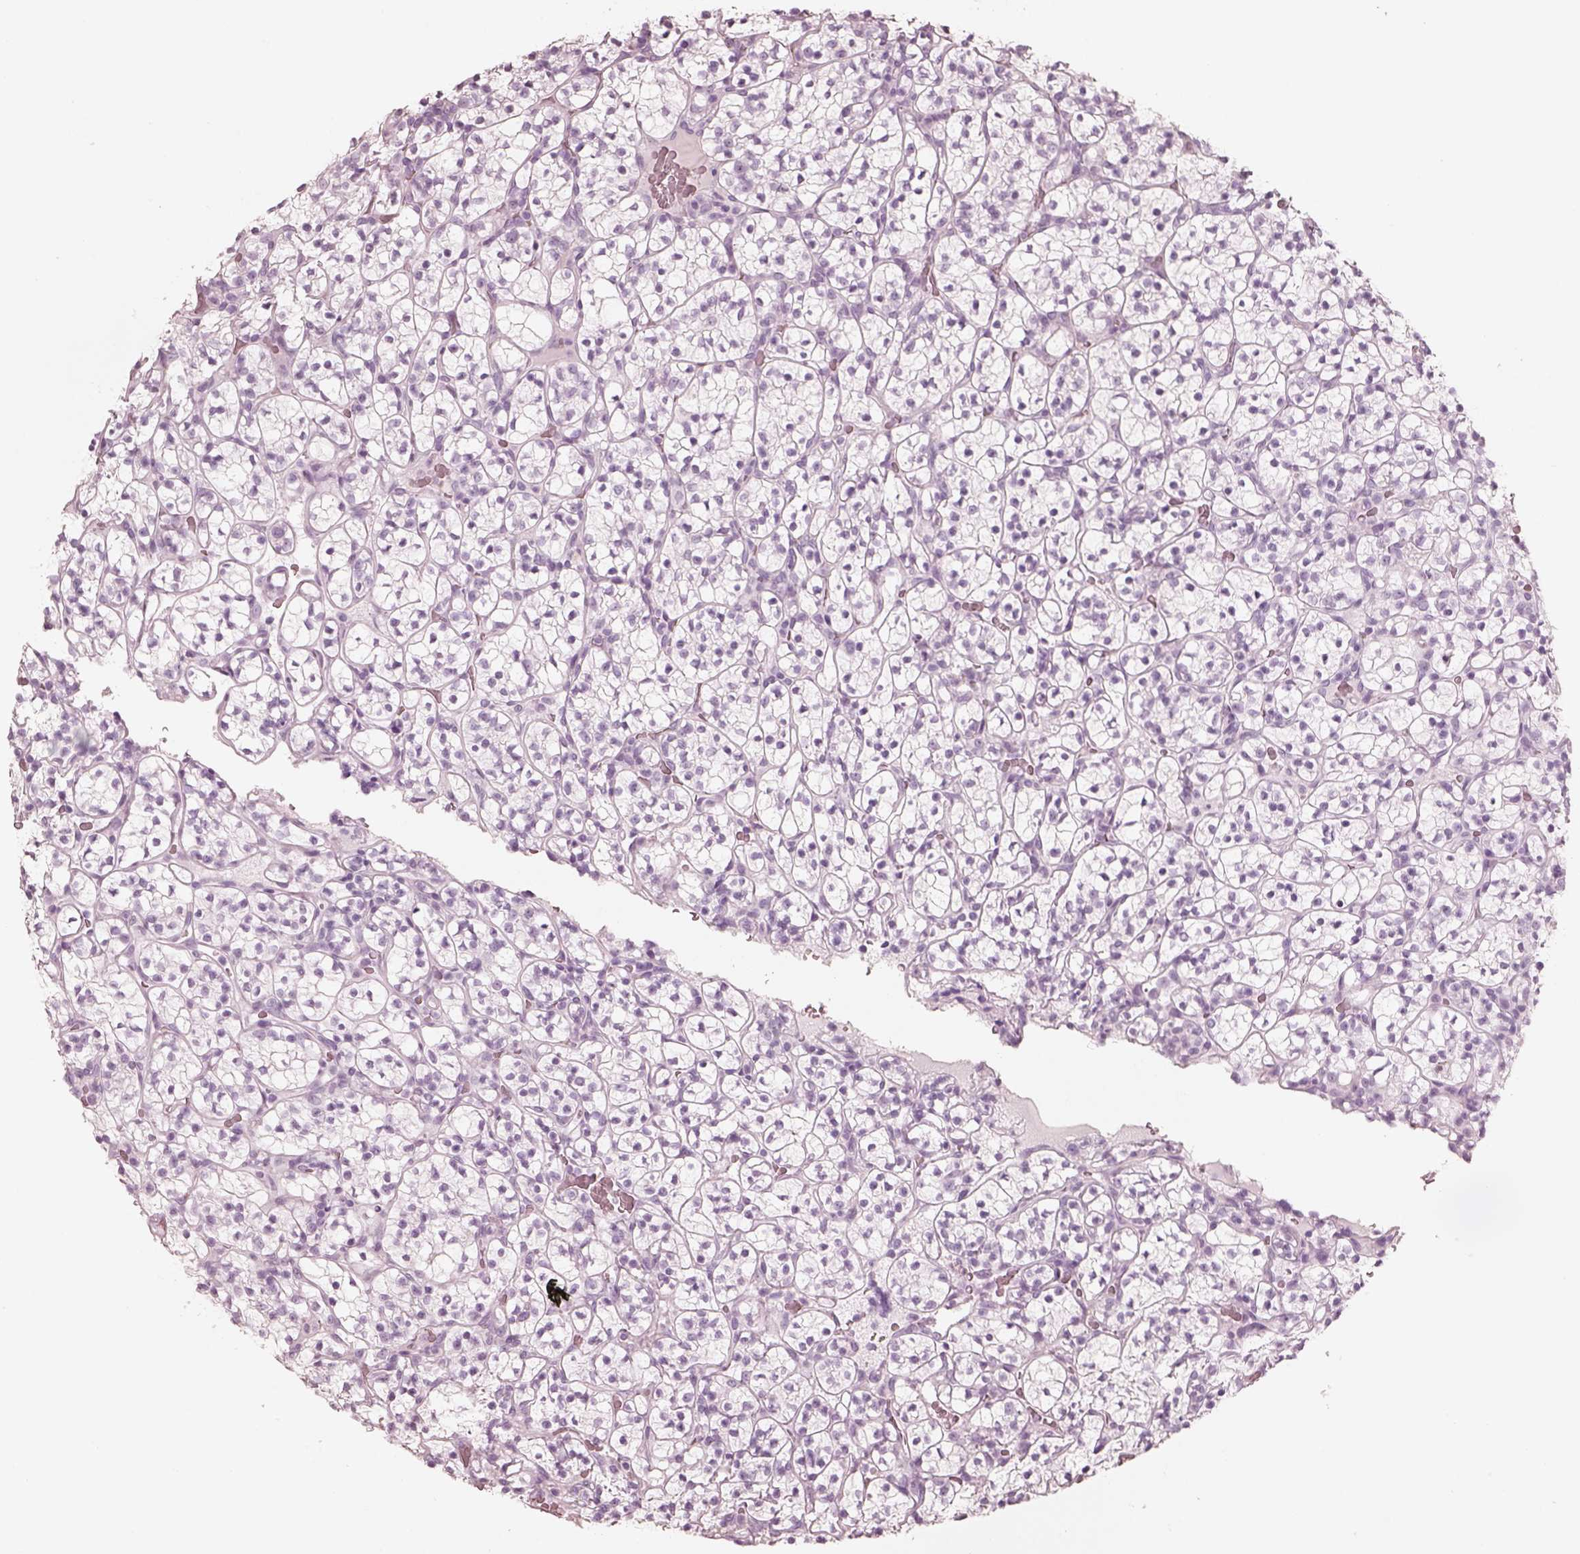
{"staining": {"intensity": "negative", "quantity": "none", "location": "none"}, "tissue": "renal cancer", "cell_type": "Tumor cells", "image_type": "cancer", "snomed": [{"axis": "morphology", "description": "Adenocarcinoma, NOS"}, {"axis": "topography", "description": "Kidney"}], "caption": "Immunohistochemistry of renal adenocarcinoma exhibits no positivity in tumor cells.", "gene": "PON3", "patient": {"sex": "female", "age": 89}}